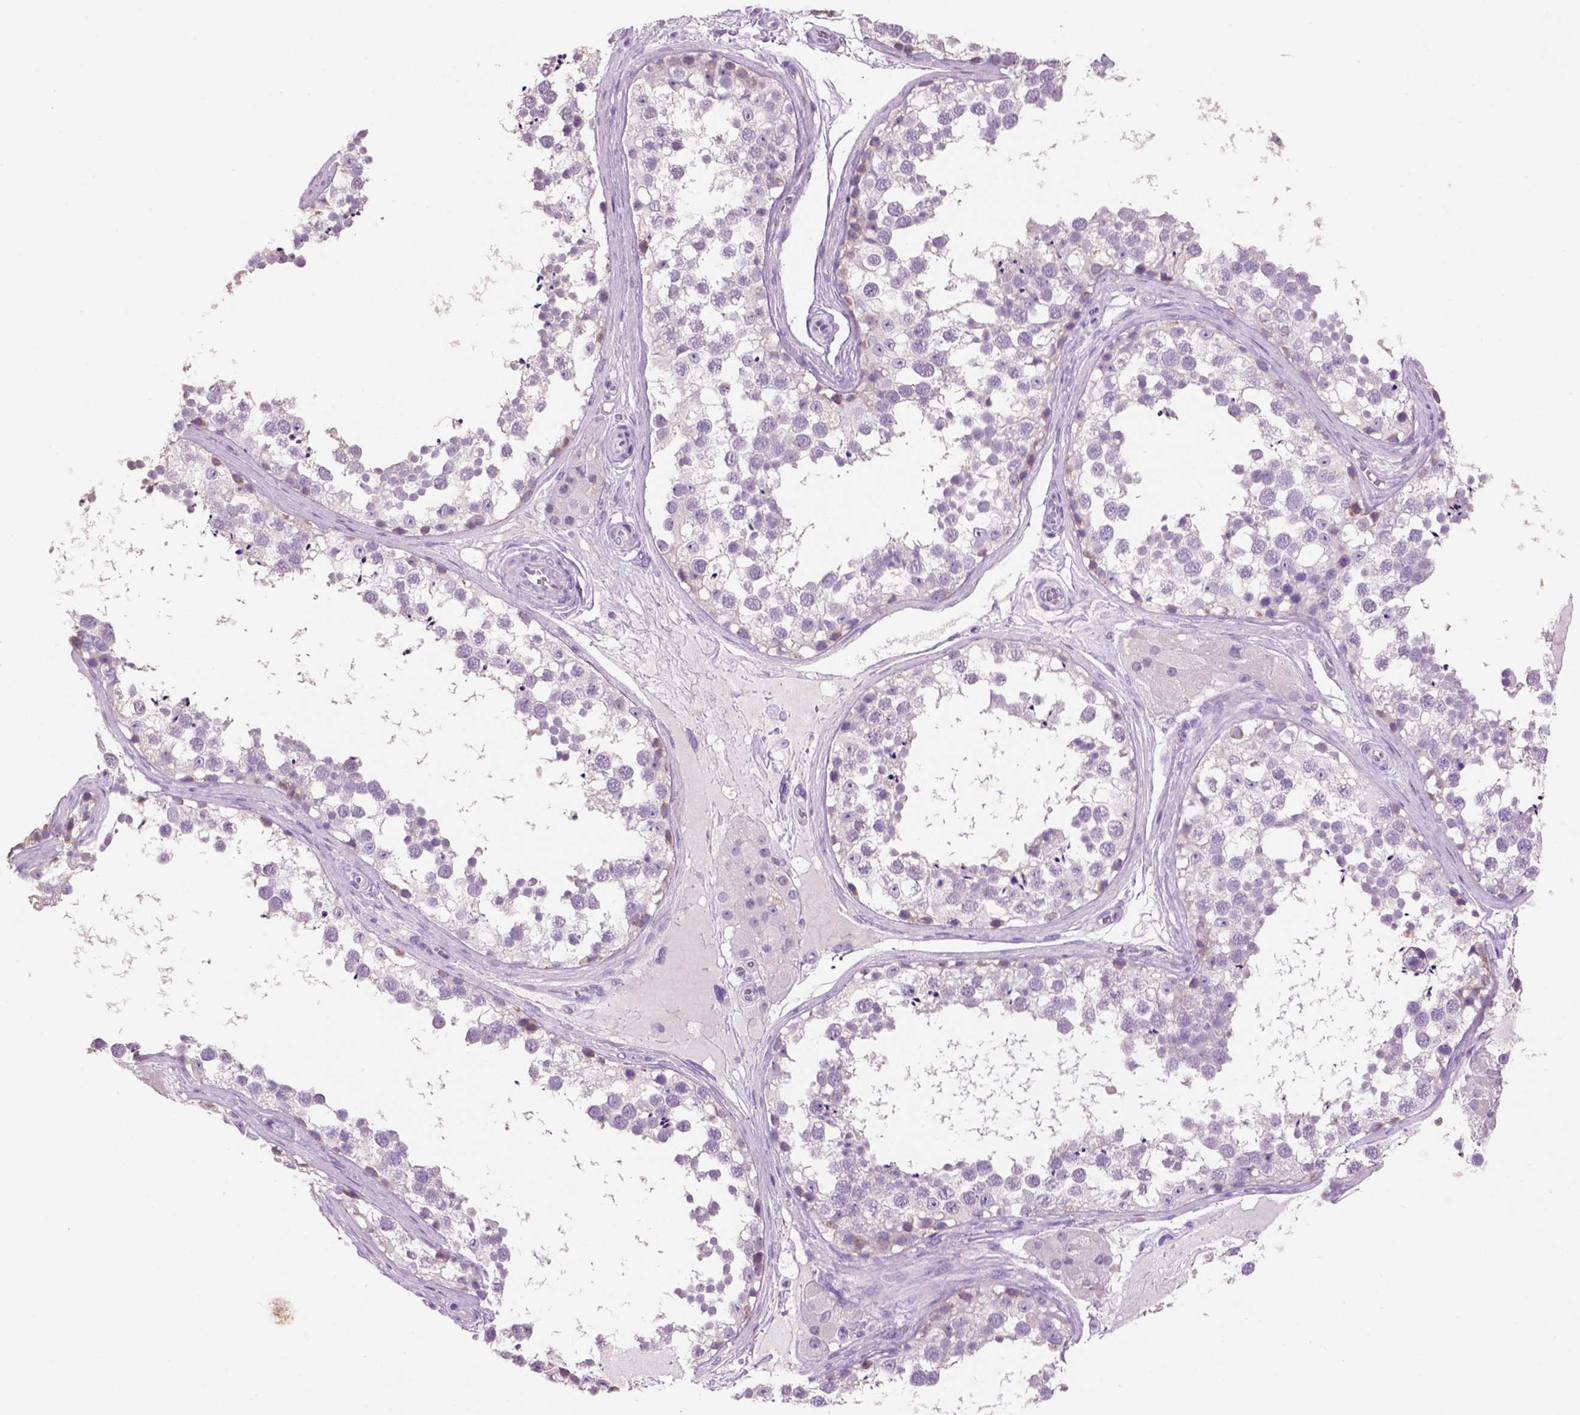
{"staining": {"intensity": "negative", "quantity": "none", "location": "none"}, "tissue": "testis", "cell_type": "Cells in seminiferous ducts", "image_type": "normal", "snomed": [{"axis": "morphology", "description": "Normal tissue, NOS"}, {"axis": "morphology", "description": "Seminoma, NOS"}, {"axis": "topography", "description": "Testis"}], "caption": "Immunohistochemistry photomicrograph of benign human testis stained for a protein (brown), which reveals no positivity in cells in seminiferous ducts.", "gene": "CRYBA4", "patient": {"sex": "male", "age": 65}}